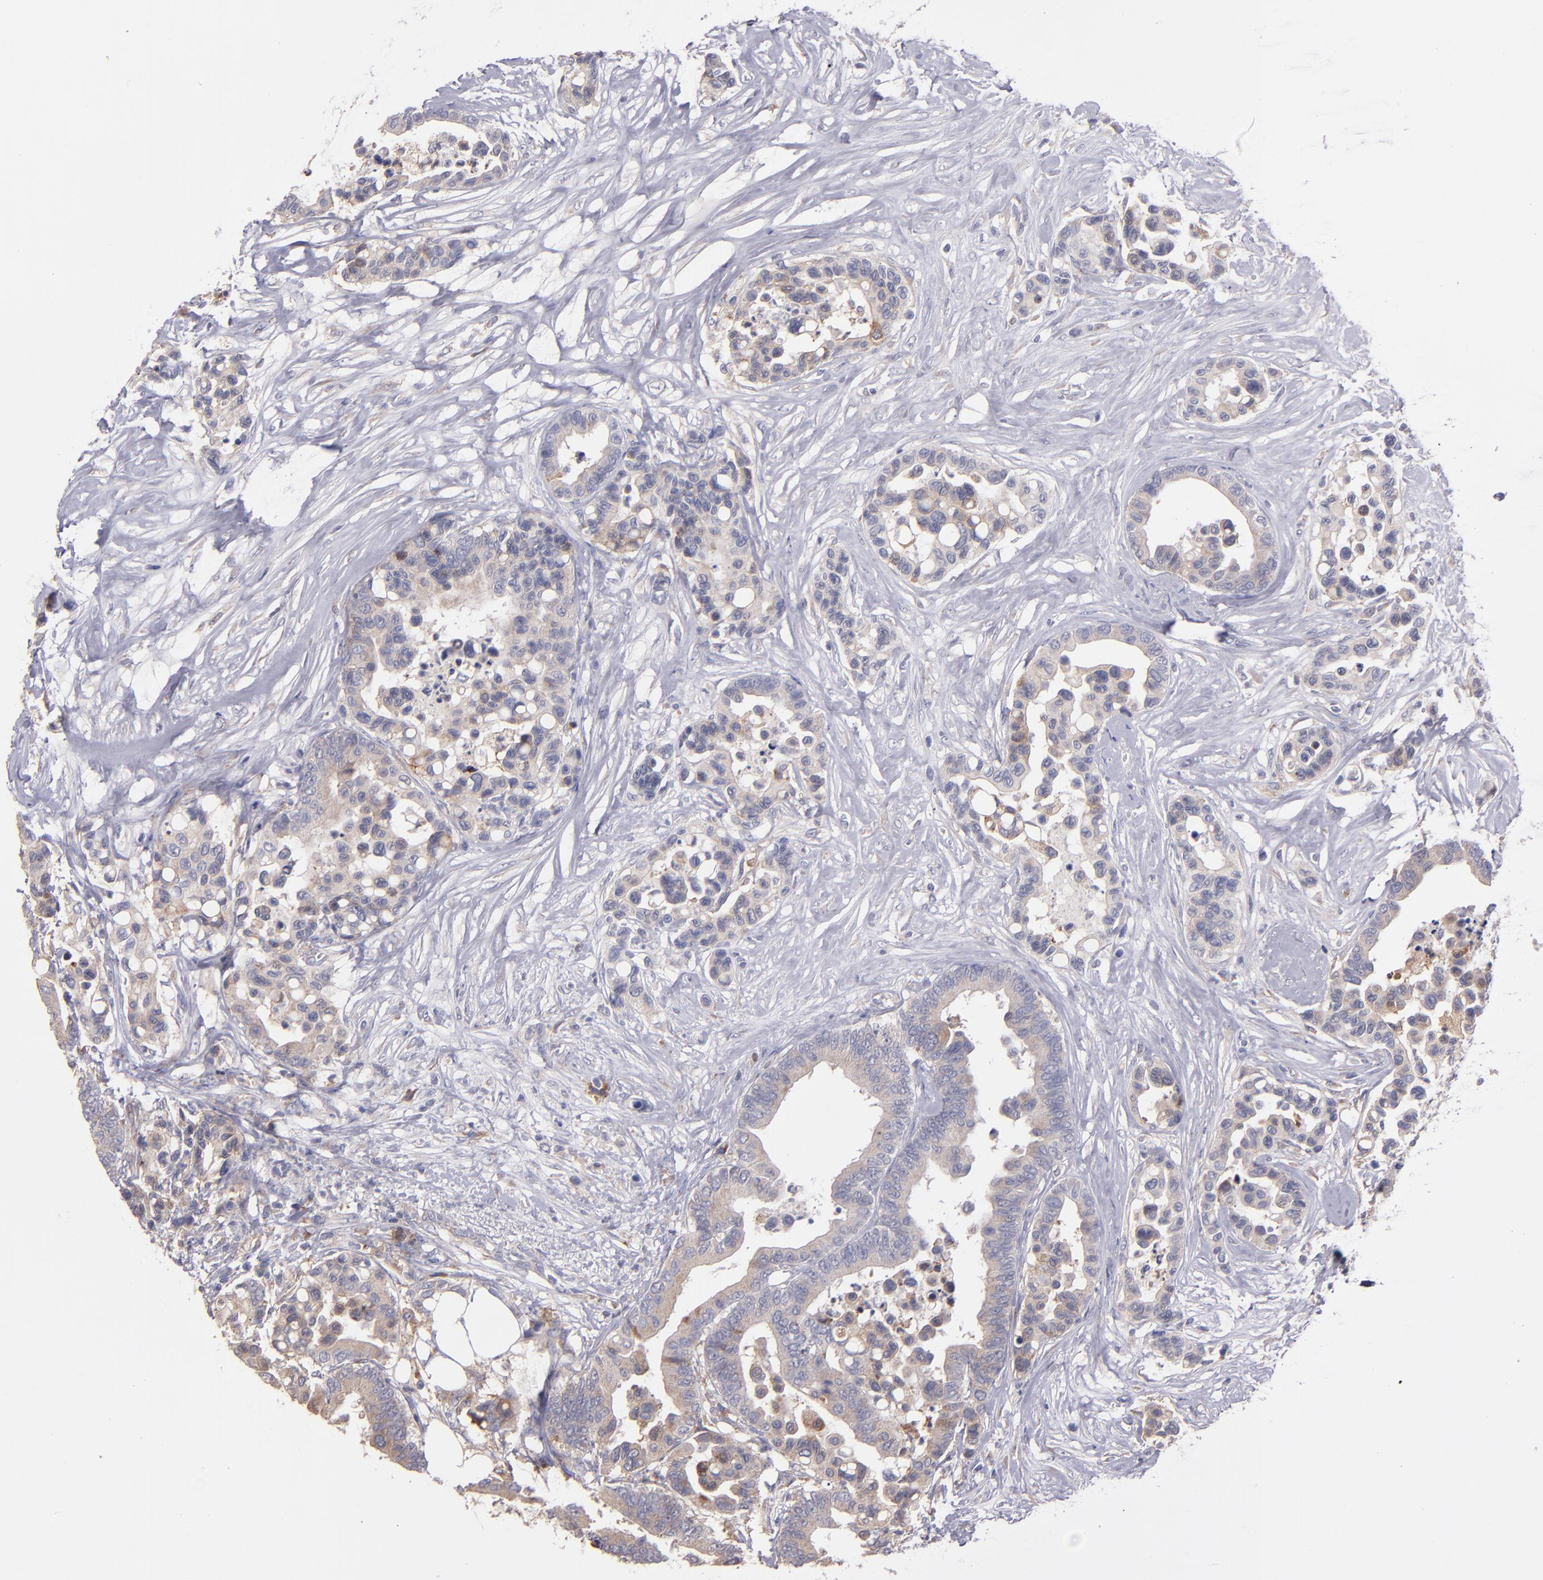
{"staining": {"intensity": "weak", "quantity": ">75%", "location": "cytoplasmic/membranous"}, "tissue": "colorectal cancer", "cell_type": "Tumor cells", "image_type": "cancer", "snomed": [{"axis": "morphology", "description": "Adenocarcinoma, NOS"}, {"axis": "topography", "description": "Colon"}], "caption": "Immunohistochemistry photomicrograph of colorectal cancer stained for a protein (brown), which reveals low levels of weak cytoplasmic/membranous positivity in about >75% of tumor cells.", "gene": "IFIH1", "patient": {"sex": "male", "age": 82}}